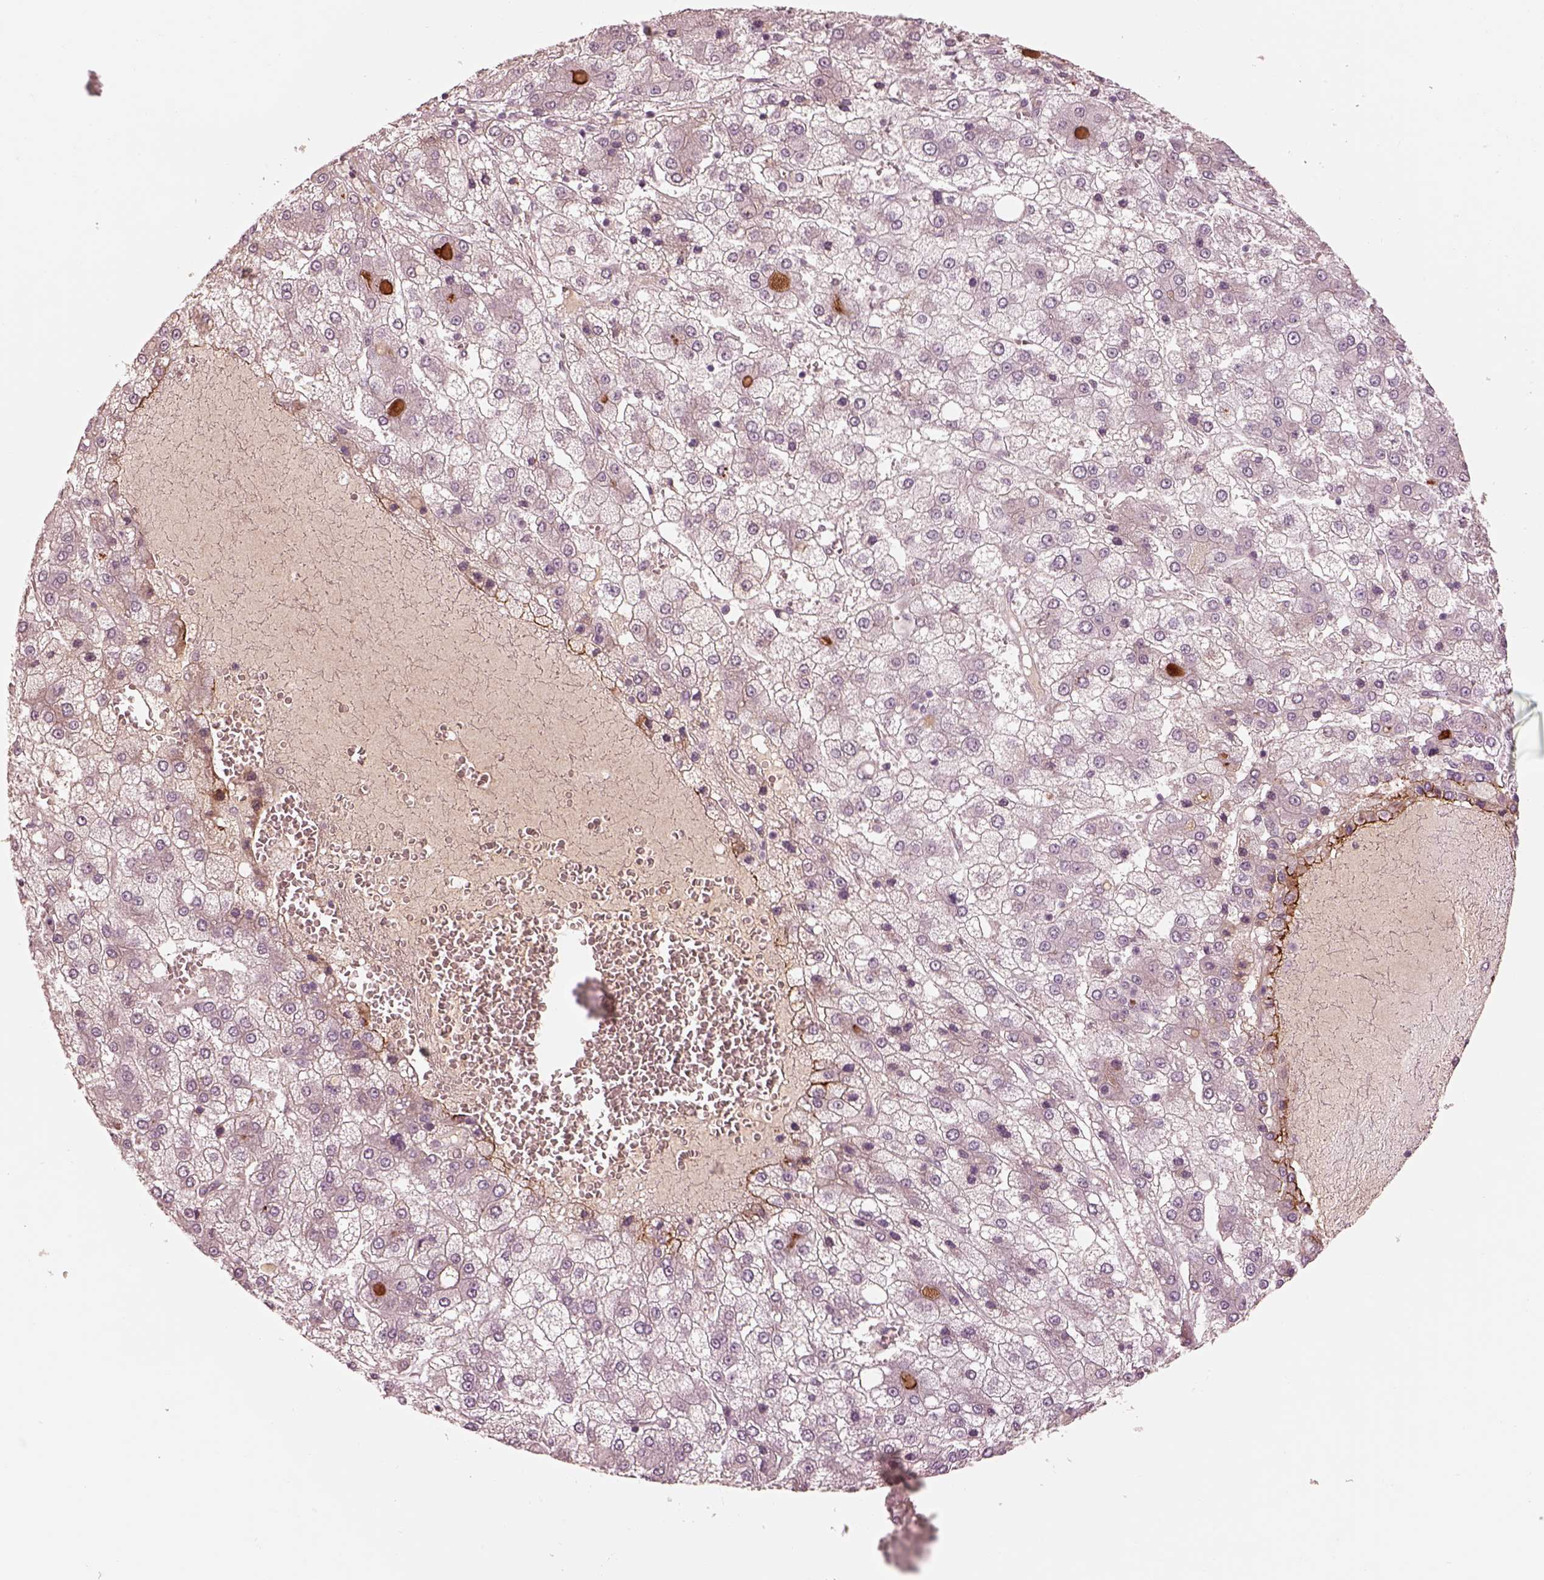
{"staining": {"intensity": "negative", "quantity": "none", "location": "none"}, "tissue": "liver cancer", "cell_type": "Tumor cells", "image_type": "cancer", "snomed": [{"axis": "morphology", "description": "Carcinoma, Hepatocellular, NOS"}, {"axis": "topography", "description": "Liver"}], "caption": "DAB immunohistochemical staining of liver cancer shows no significant positivity in tumor cells.", "gene": "KCNA2", "patient": {"sex": "male", "age": 73}}